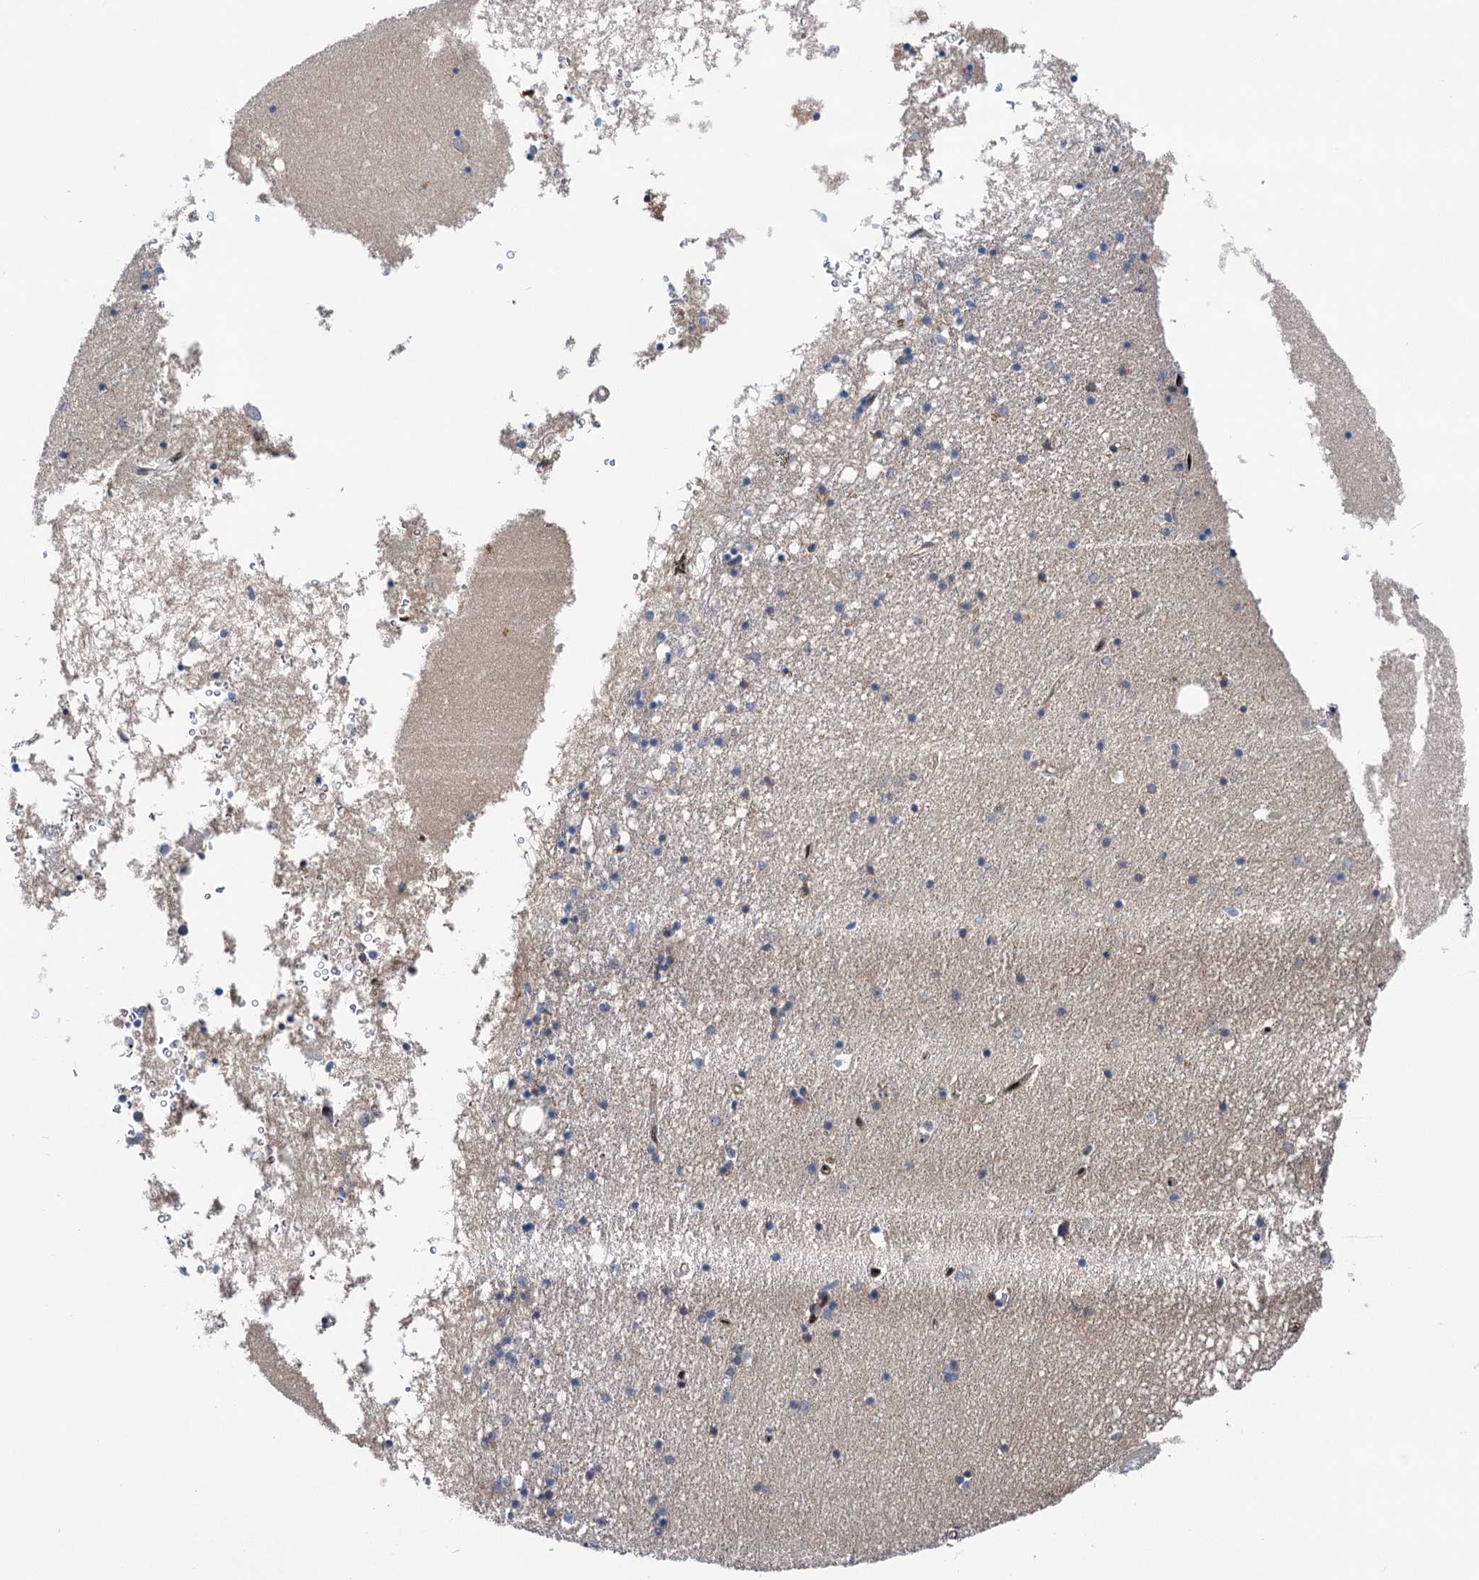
{"staining": {"intensity": "negative", "quantity": "none", "location": "none"}, "tissue": "hippocampus", "cell_type": "Glial cells", "image_type": "normal", "snomed": [{"axis": "morphology", "description": "Normal tissue, NOS"}, {"axis": "topography", "description": "Hippocampus"}], "caption": "A high-resolution image shows immunohistochemistry staining of unremarkable hippocampus, which reveals no significant expression in glial cells. Brightfield microscopy of IHC stained with DAB (3,3'-diaminobenzidine) (brown) and hematoxylin (blue), captured at high magnification.", "gene": "GPBP1", "patient": {"sex": "male", "age": 70}}